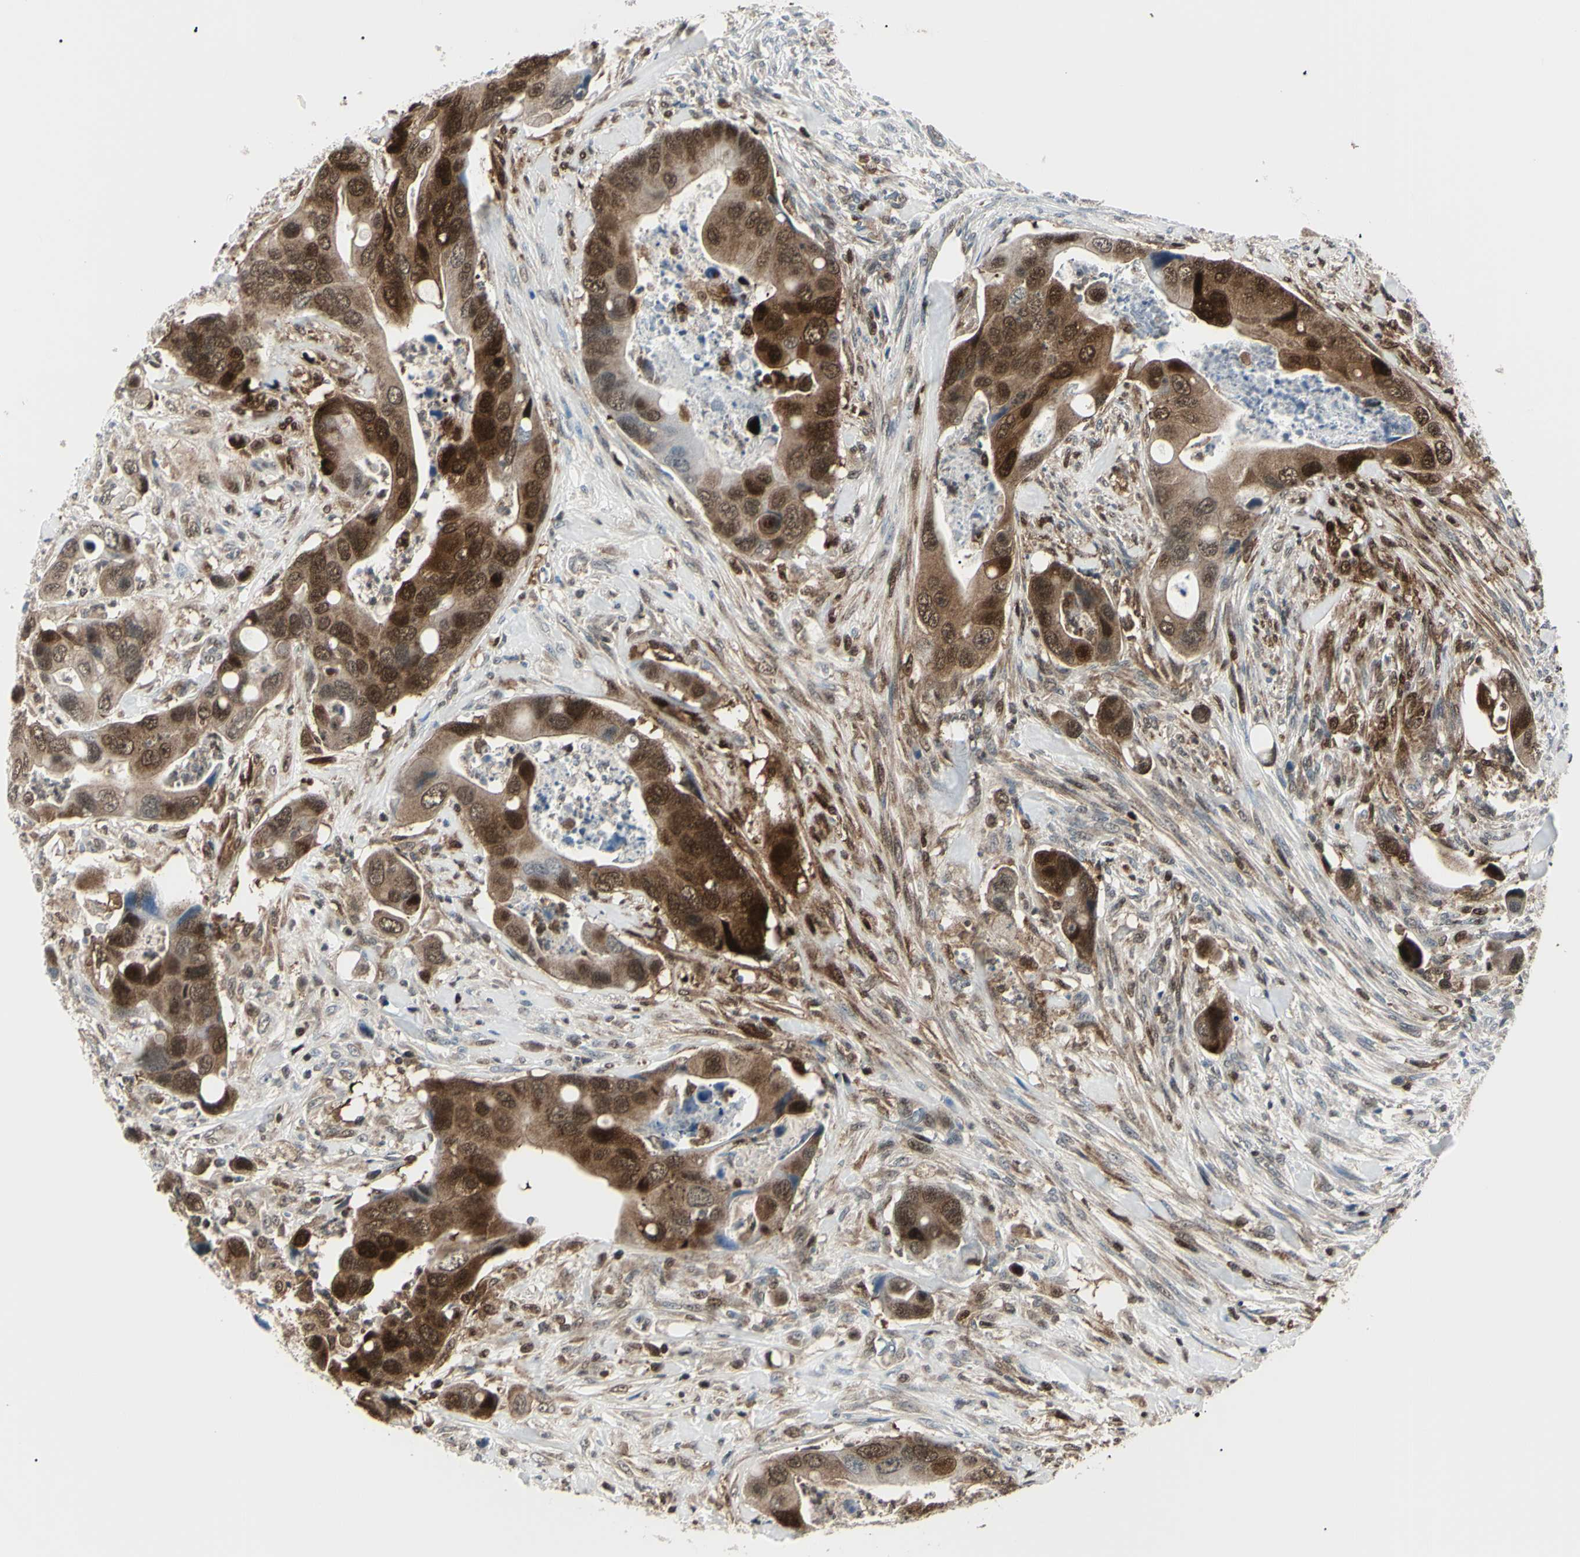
{"staining": {"intensity": "moderate", "quantity": ">75%", "location": "cytoplasmic/membranous,nuclear"}, "tissue": "colorectal cancer", "cell_type": "Tumor cells", "image_type": "cancer", "snomed": [{"axis": "morphology", "description": "Adenocarcinoma, NOS"}, {"axis": "topography", "description": "Rectum"}], "caption": "A brown stain labels moderate cytoplasmic/membranous and nuclear positivity of a protein in adenocarcinoma (colorectal) tumor cells.", "gene": "PGK1", "patient": {"sex": "female", "age": 57}}